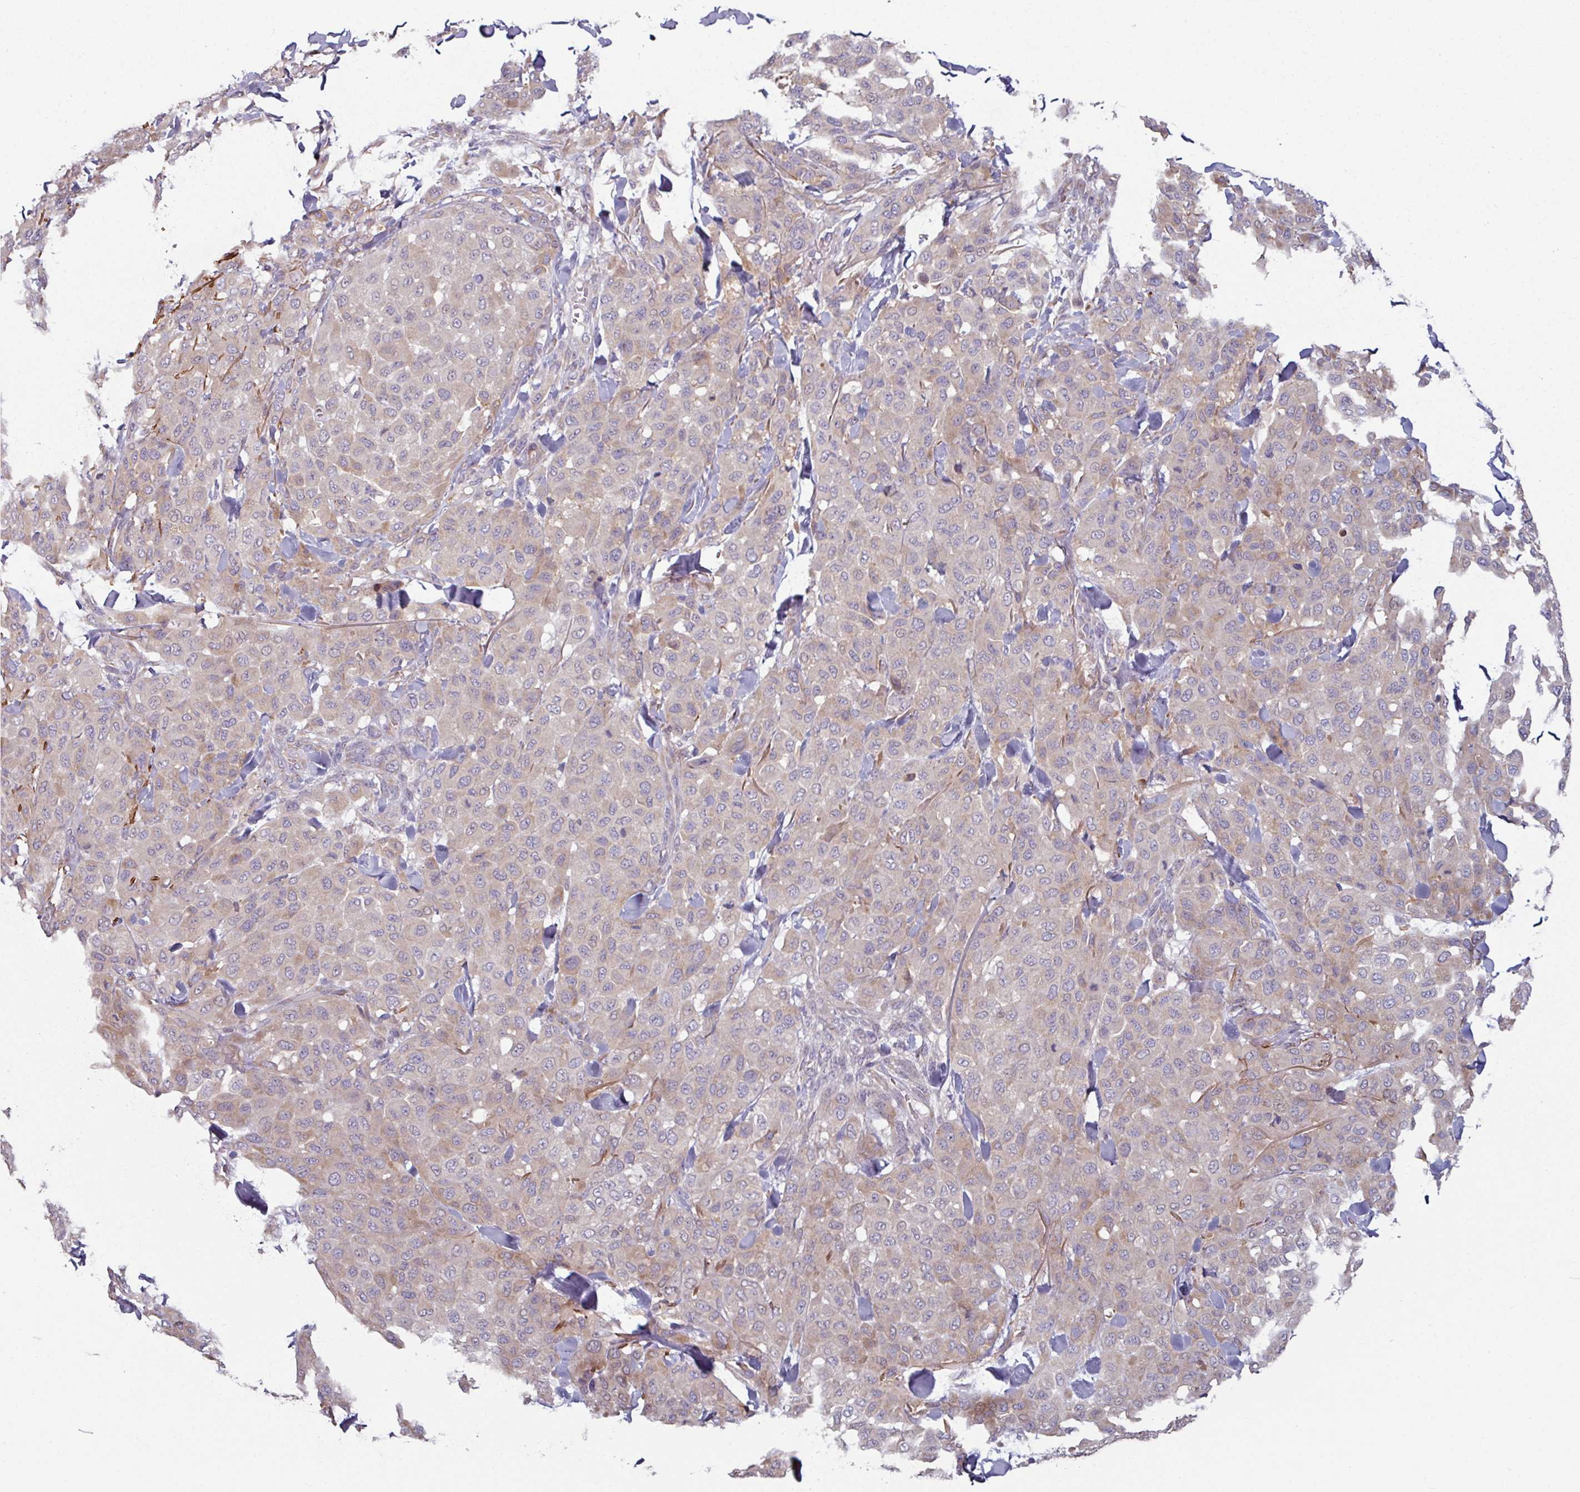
{"staining": {"intensity": "moderate", "quantity": "<25%", "location": "cytoplasmic/membranous"}, "tissue": "melanoma", "cell_type": "Tumor cells", "image_type": "cancer", "snomed": [{"axis": "morphology", "description": "Malignant melanoma, Metastatic site"}, {"axis": "topography", "description": "Skin"}], "caption": "Immunohistochemistry (IHC) of malignant melanoma (metastatic site) displays low levels of moderate cytoplasmic/membranous staining in about <25% of tumor cells. Nuclei are stained in blue.", "gene": "MTMR14", "patient": {"sex": "female", "age": 81}}